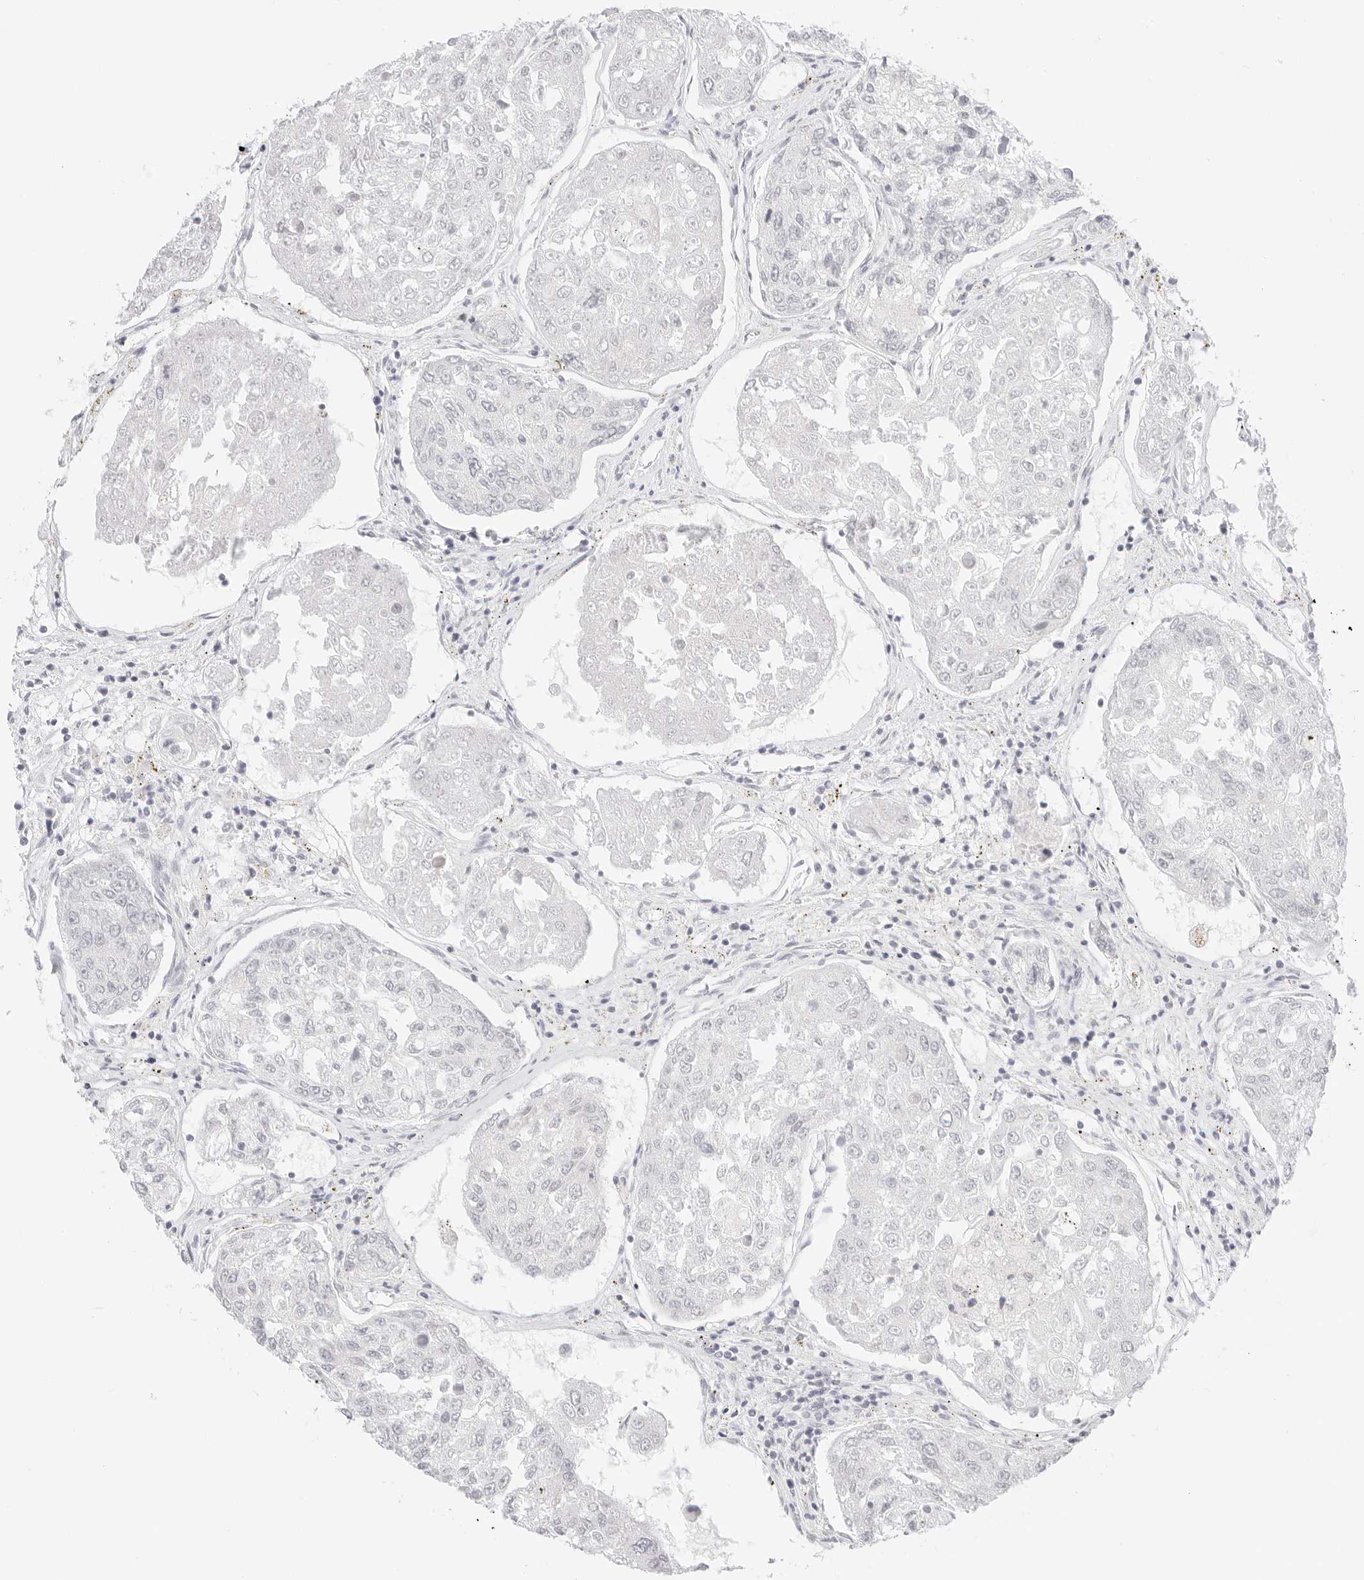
{"staining": {"intensity": "negative", "quantity": "none", "location": "none"}, "tissue": "urothelial cancer", "cell_type": "Tumor cells", "image_type": "cancer", "snomed": [{"axis": "morphology", "description": "Urothelial carcinoma, High grade"}, {"axis": "topography", "description": "Lymph node"}, {"axis": "topography", "description": "Urinary bladder"}], "caption": "Image shows no significant protein positivity in tumor cells of high-grade urothelial carcinoma. (Brightfield microscopy of DAB immunohistochemistry at high magnification).", "gene": "ITGA6", "patient": {"sex": "male", "age": 51}}